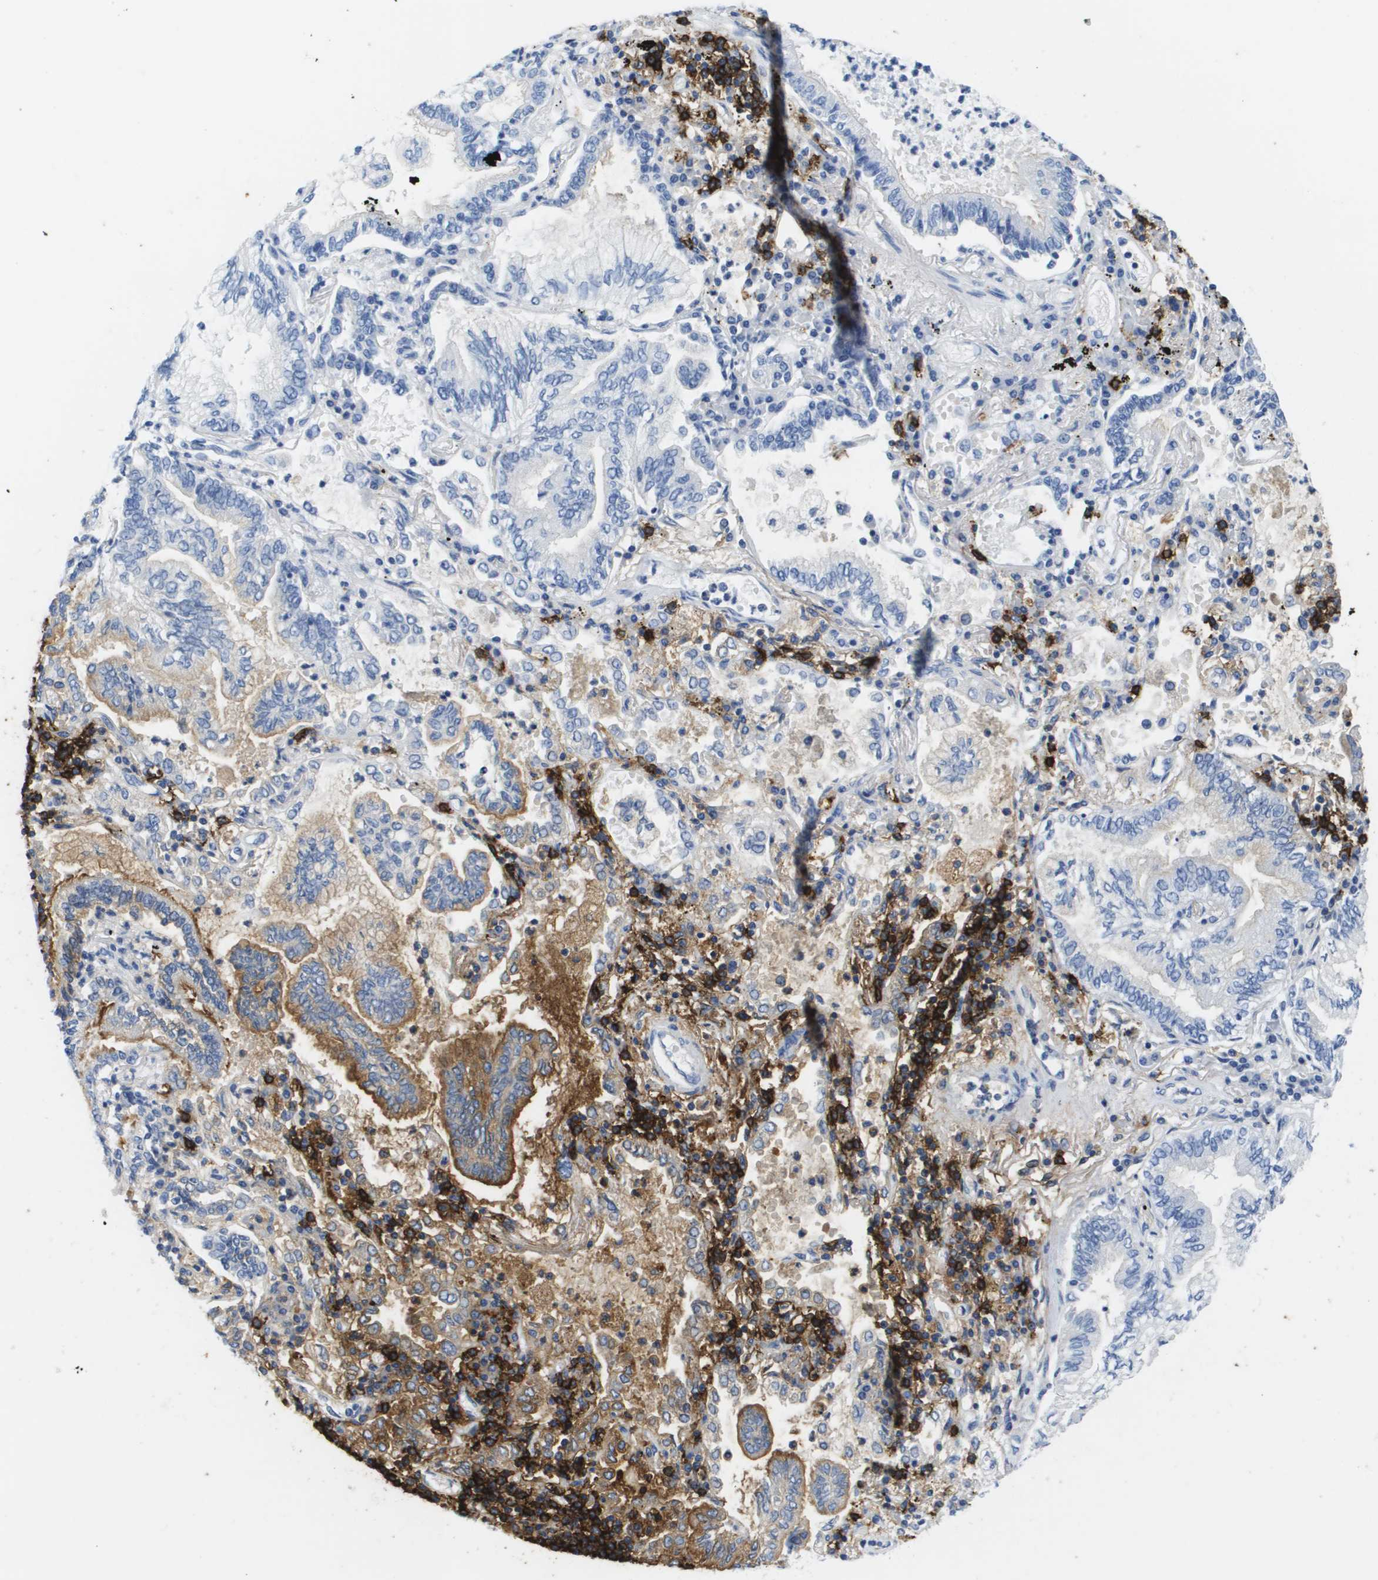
{"staining": {"intensity": "moderate", "quantity": "<25%", "location": "cytoplasmic/membranous"}, "tissue": "lung cancer", "cell_type": "Tumor cells", "image_type": "cancer", "snomed": [{"axis": "morphology", "description": "Normal tissue, NOS"}, {"axis": "morphology", "description": "Adenocarcinoma, NOS"}, {"axis": "topography", "description": "Bronchus"}, {"axis": "topography", "description": "Lung"}], "caption": "Immunohistochemistry (IHC) of lung adenocarcinoma shows low levels of moderate cytoplasmic/membranous staining in approximately <25% of tumor cells.", "gene": "MS4A1", "patient": {"sex": "female", "age": 70}}